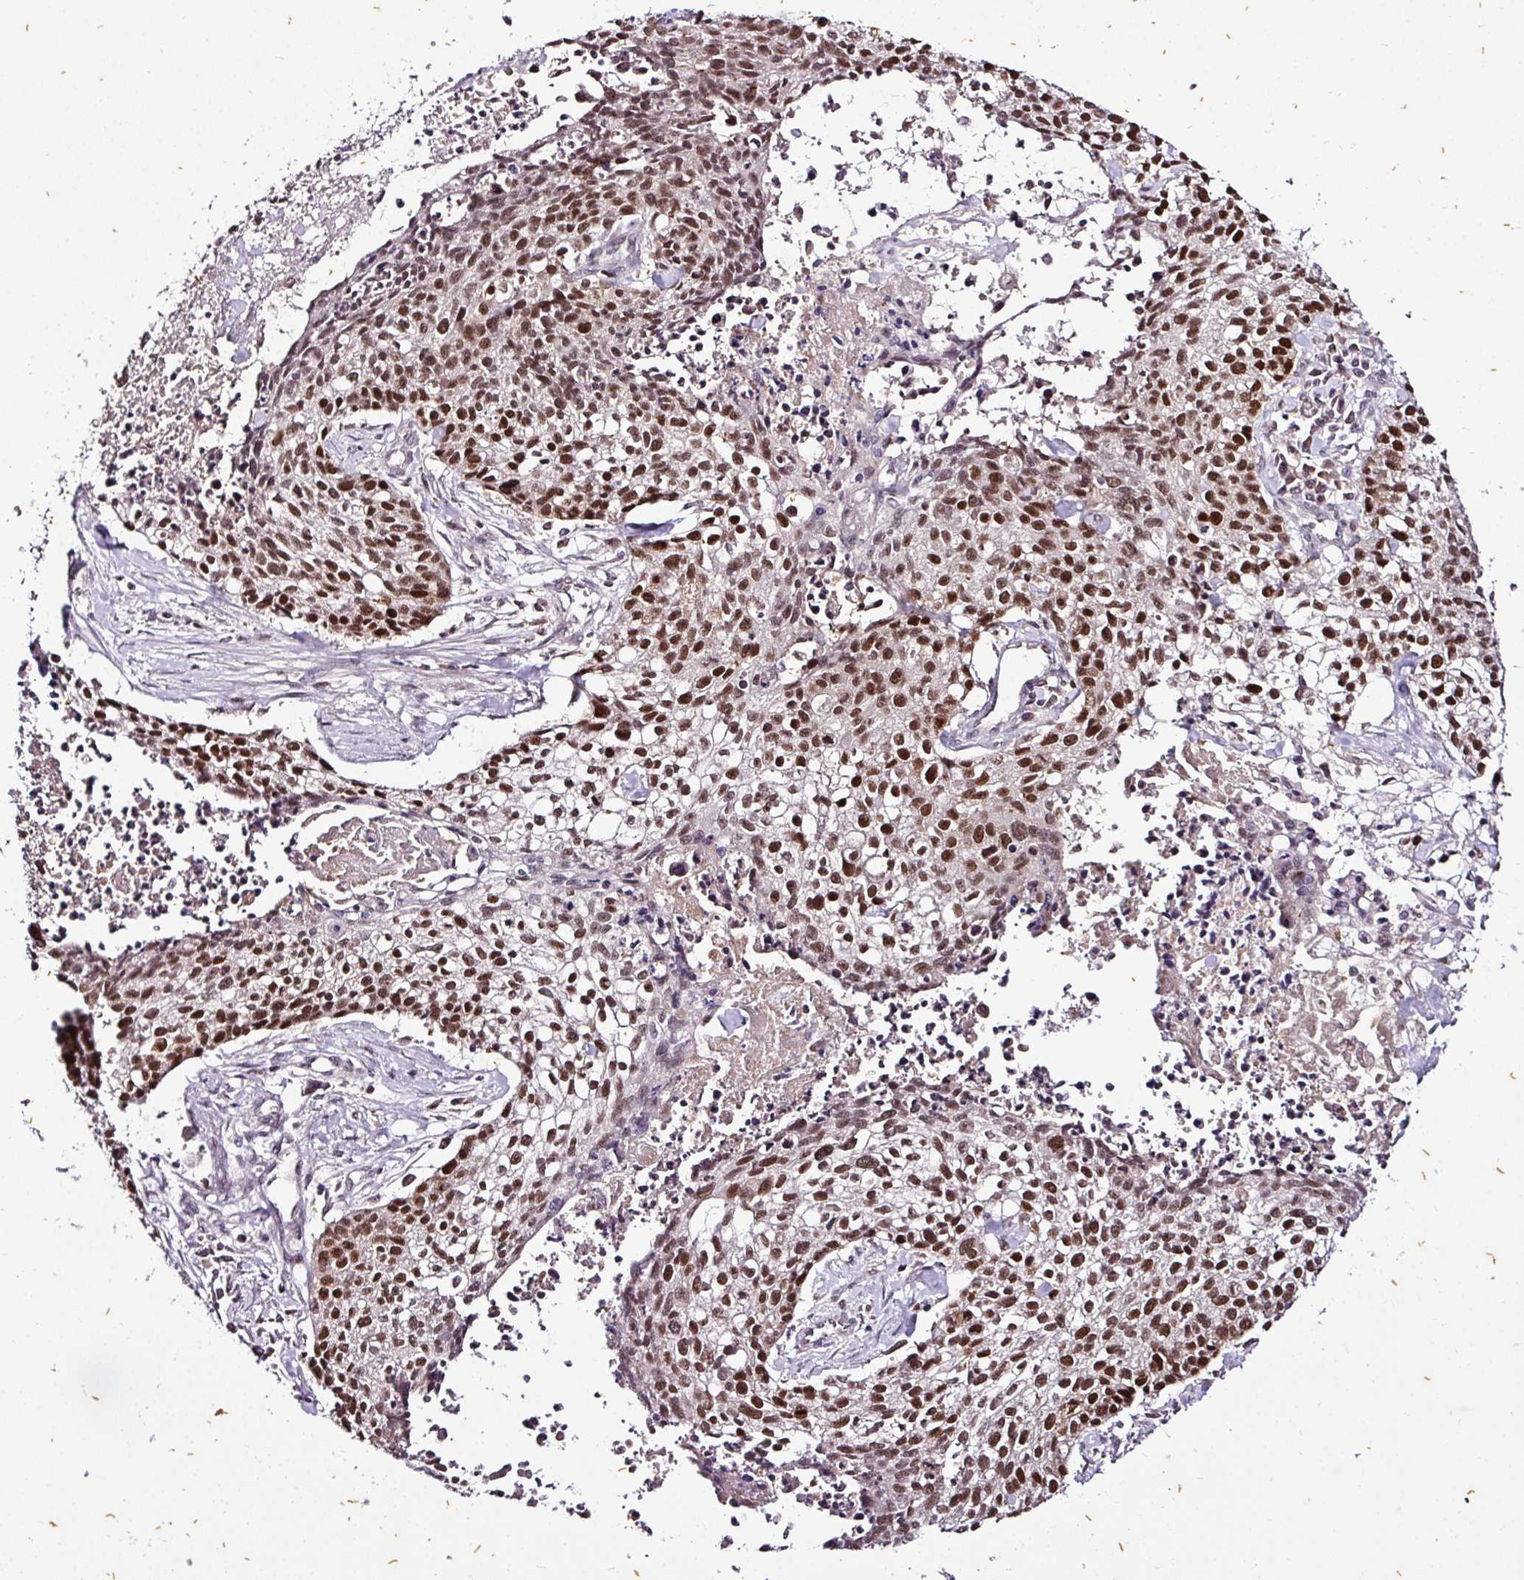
{"staining": {"intensity": "strong", "quantity": "25%-75%", "location": "nuclear"}, "tissue": "lung cancer", "cell_type": "Tumor cells", "image_type": "cancer", "snomed": [{"axis": "morphology", "description": "Squamous cell carcinoma, NOS"}, {"axis": "topography", "description": "Lung"}], "caption": "A micrograph showing strong nuclear positivity in about 25%-75% of tumor cells in lung cancer, as visualized by brown immunohistochemical staining.", "gene": "KLF16", "patient": {"sex": "male", "age": 74}}